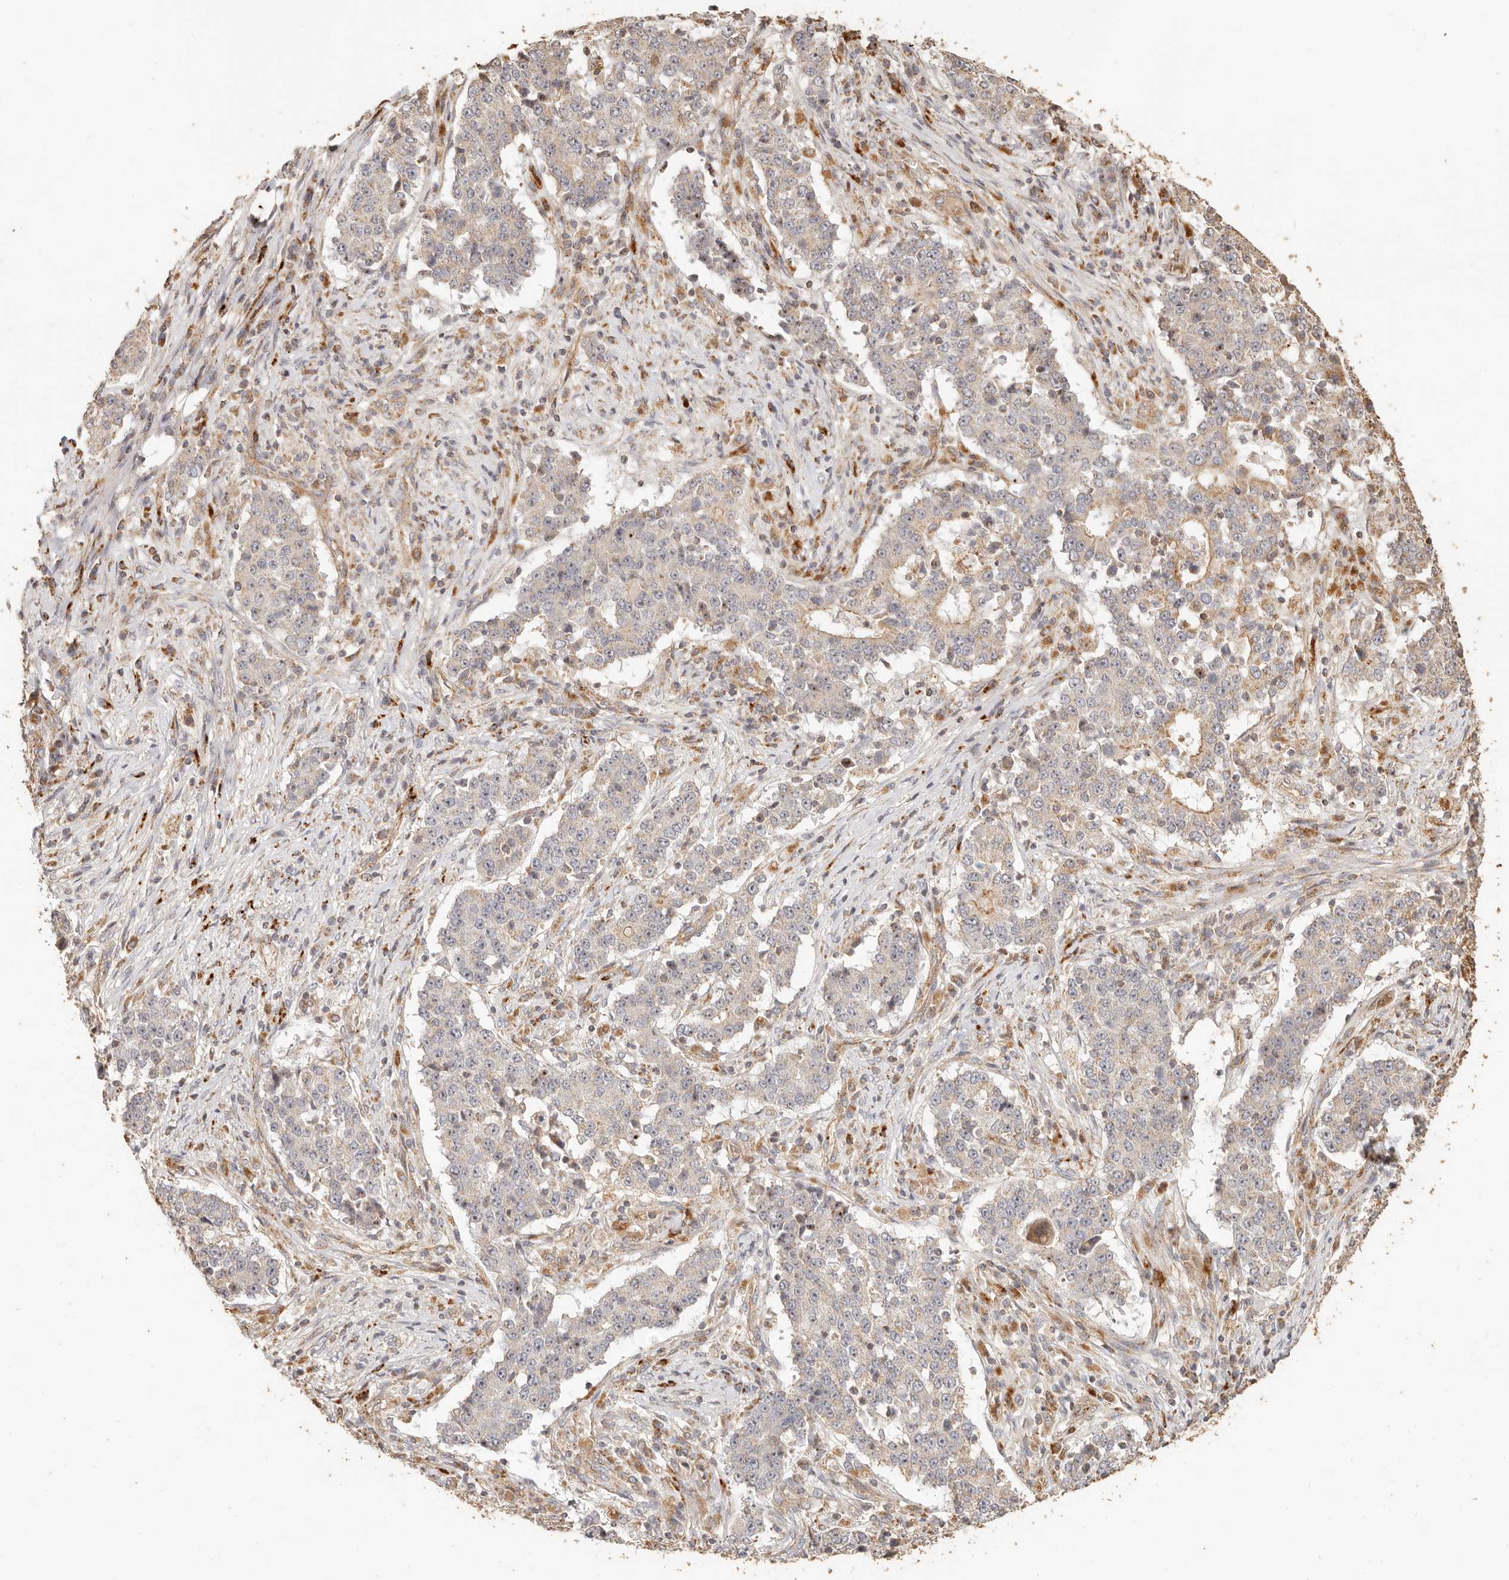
{"staining": {"intensity": "weak", "quantity": "<25%", "location": "cytoplasmic/membranous"}, "tissue": "stomach cancer", "cell_type": "Tumor cells", "image_type": "cancer", "snomed": [{"axis": "morphology", "description": "Adenocarcinoma, NOS"}, {"axis": "topography", "description": "Stomach"}], "caption": "A micrograph of human stomach adenocarcinoma is negative for staining in tumor cells.", "gene": "PTPN22", "patient": {"sex": "male", "age": 59}}